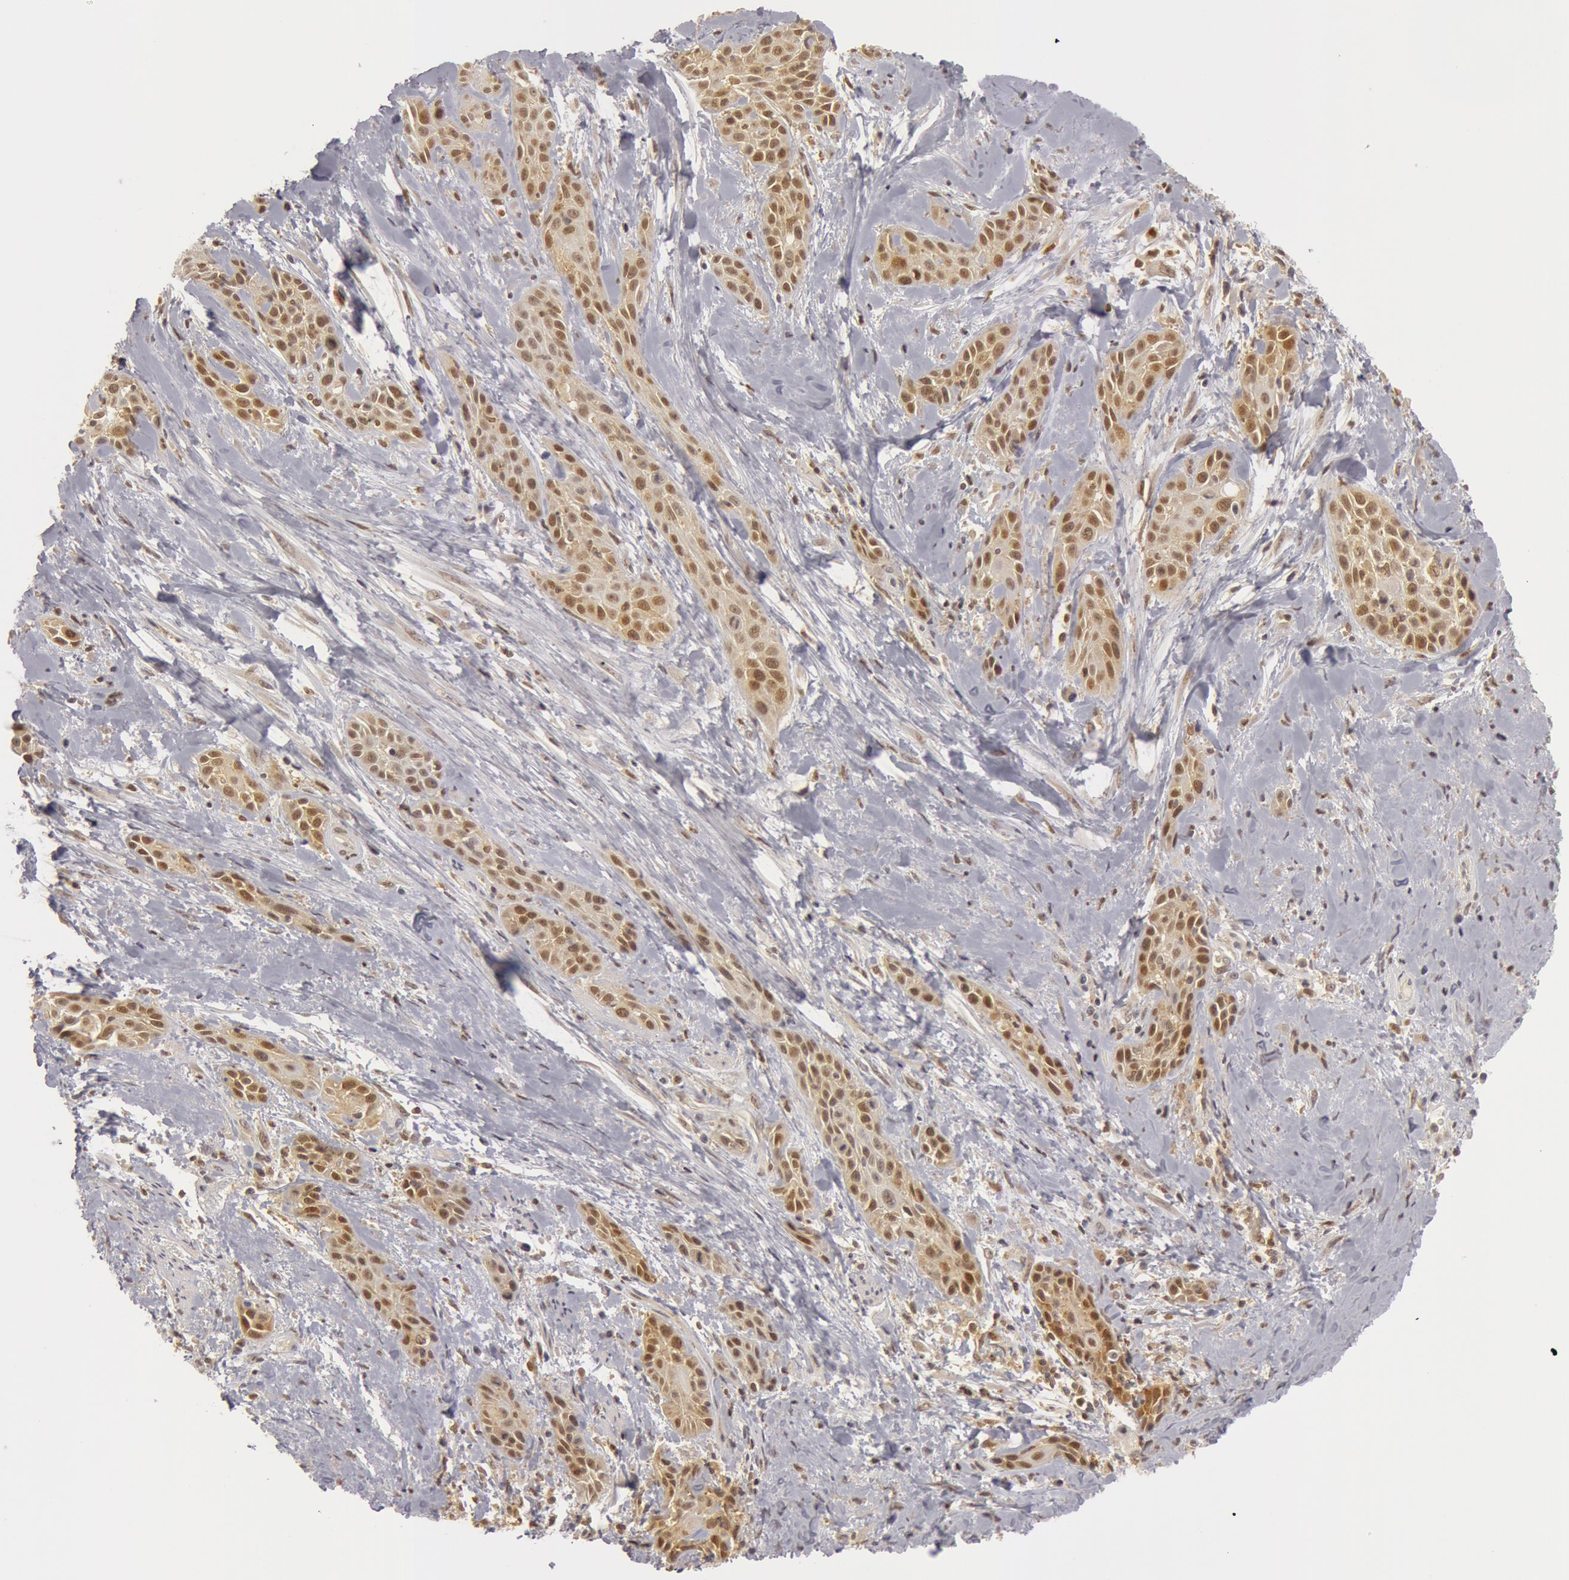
{"staining": {"intensity": "weak", "quantity": "25%-75%", "location": "nuclear"}, "tissue": "skin cancer", "cell_type": "Tumor cells", "image_type": "cancer", "snomed": [{"axis": "morphology", "description": "Squamous cell carcinoma, NOS"}, {"axis": "topography", "description": "Skin"}, {"axis": "topography", "description": "Anal"}], "caption": "Human skin cancer stained with a protein marker demonstrates weak staining in tumor cells.", "gene": "OASL", "patient": {"sex": "male", "age": 64}}